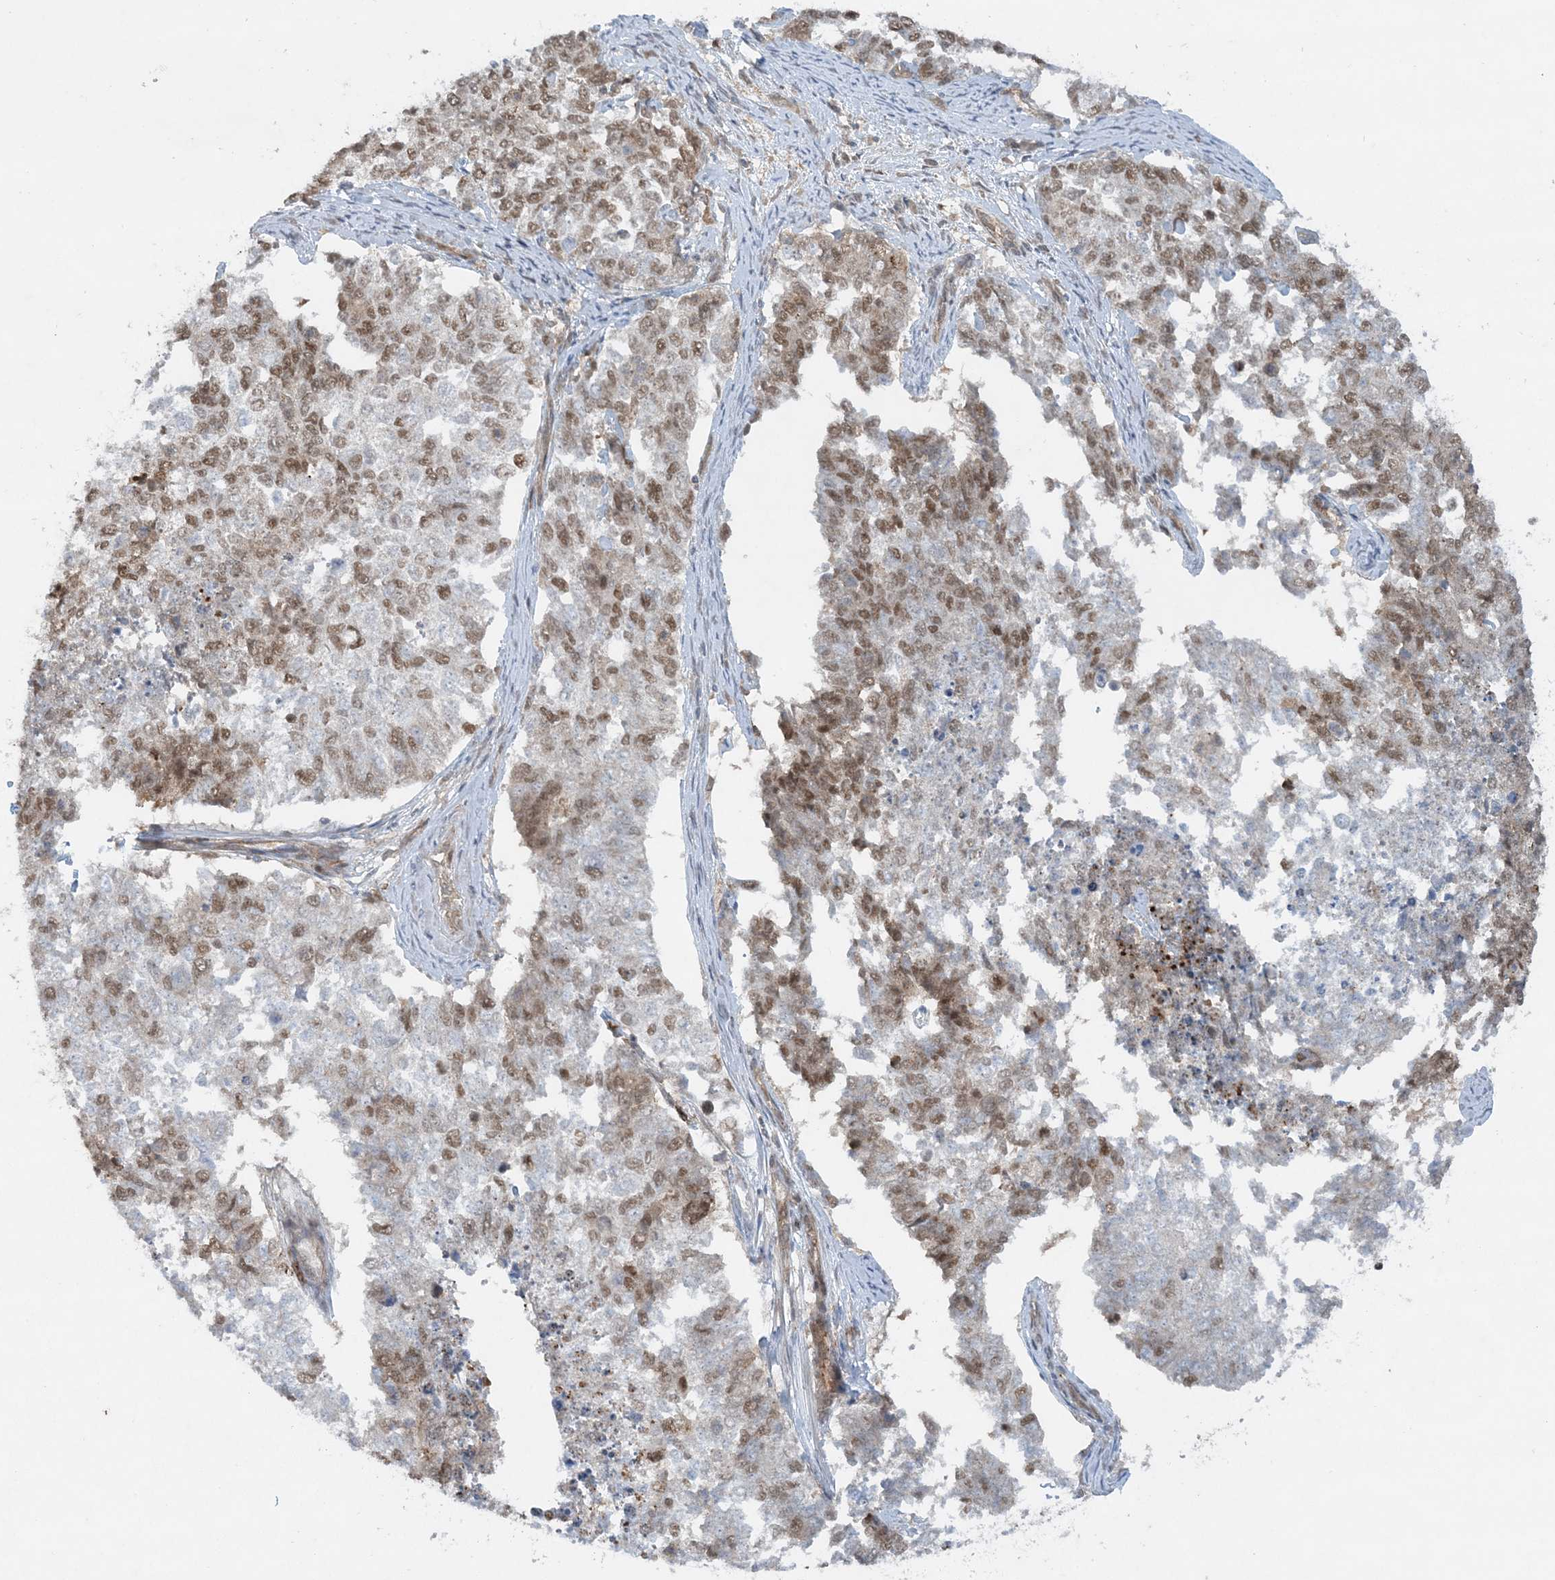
{"staining": {"intensity": "moderate", "quantity": "25%-75%", "location": "nuclear"}, "tissue": "cervical cancer", "cell_type": "Tumor cells", "image_type": "cancer", "snomed": [{"axis": "morphology", "description": "Squamous cell carcinoma, NOS"}, {"axis": "topography", "description": "Cervix"}], "caption": "Human cervical cancer (squamous cell carcinoma) stained with a protein marker shows moderate staining in tumor cells.", "gene": "STAM2", "patient": {"sex": "female", "age": 63}}